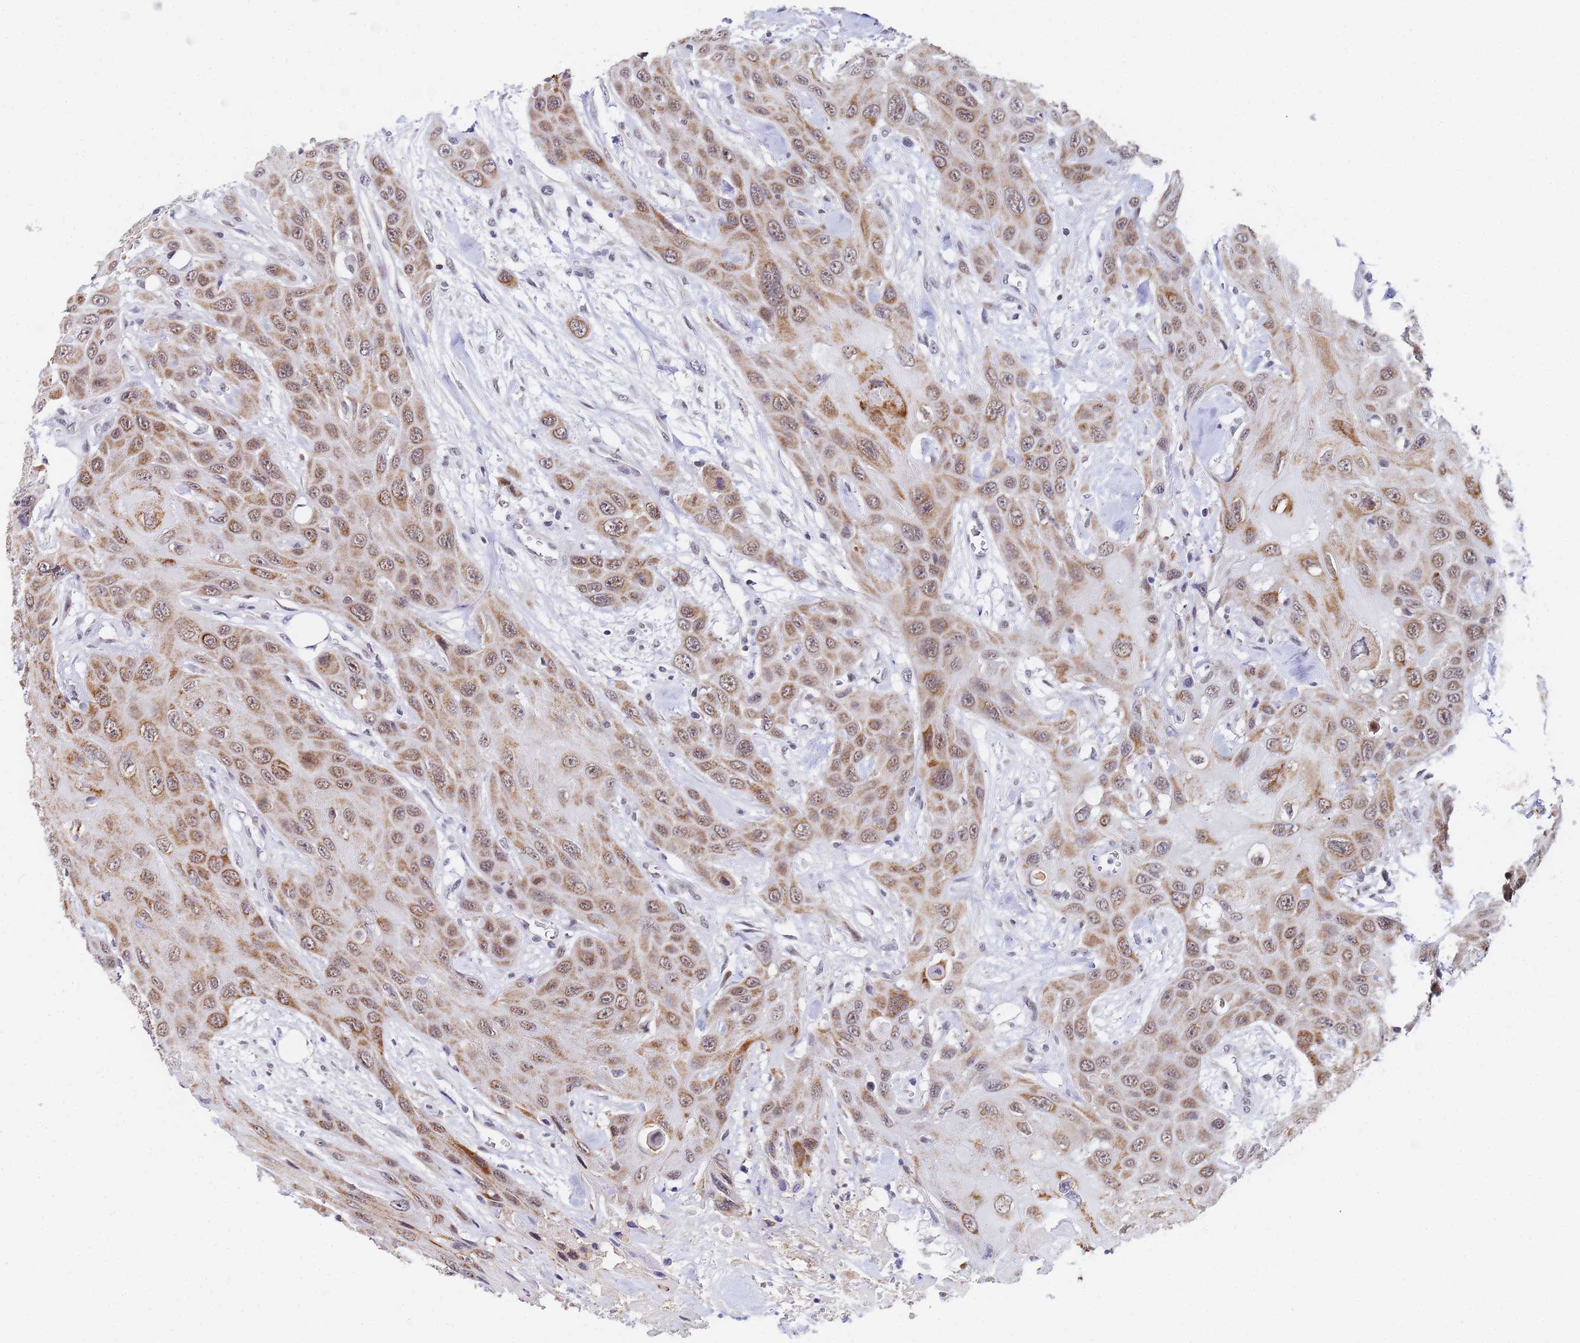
{"staining": {"intensity": "moderate", "quantity": ">75%", "location": "cytoplasmic/membranous"}, "tissue": "head and neck cancer", "cell_type": "Tumor cells", "image_type": "cancer", "snomed": [{"axis": "morphology", "description": "Squamous cell carcinoma, NOS"}, {"axis": "topography", "description": "Head-Neck"}], "caption": "Protein analysis of squamous cell carcinoma (head and neck) tissue exhibits moderate cytoplasmic/membranous expression in approximately >75% of tumor cells.", "gene": "CKMT1A", "patient": {"sex": "male", "age": 81}}